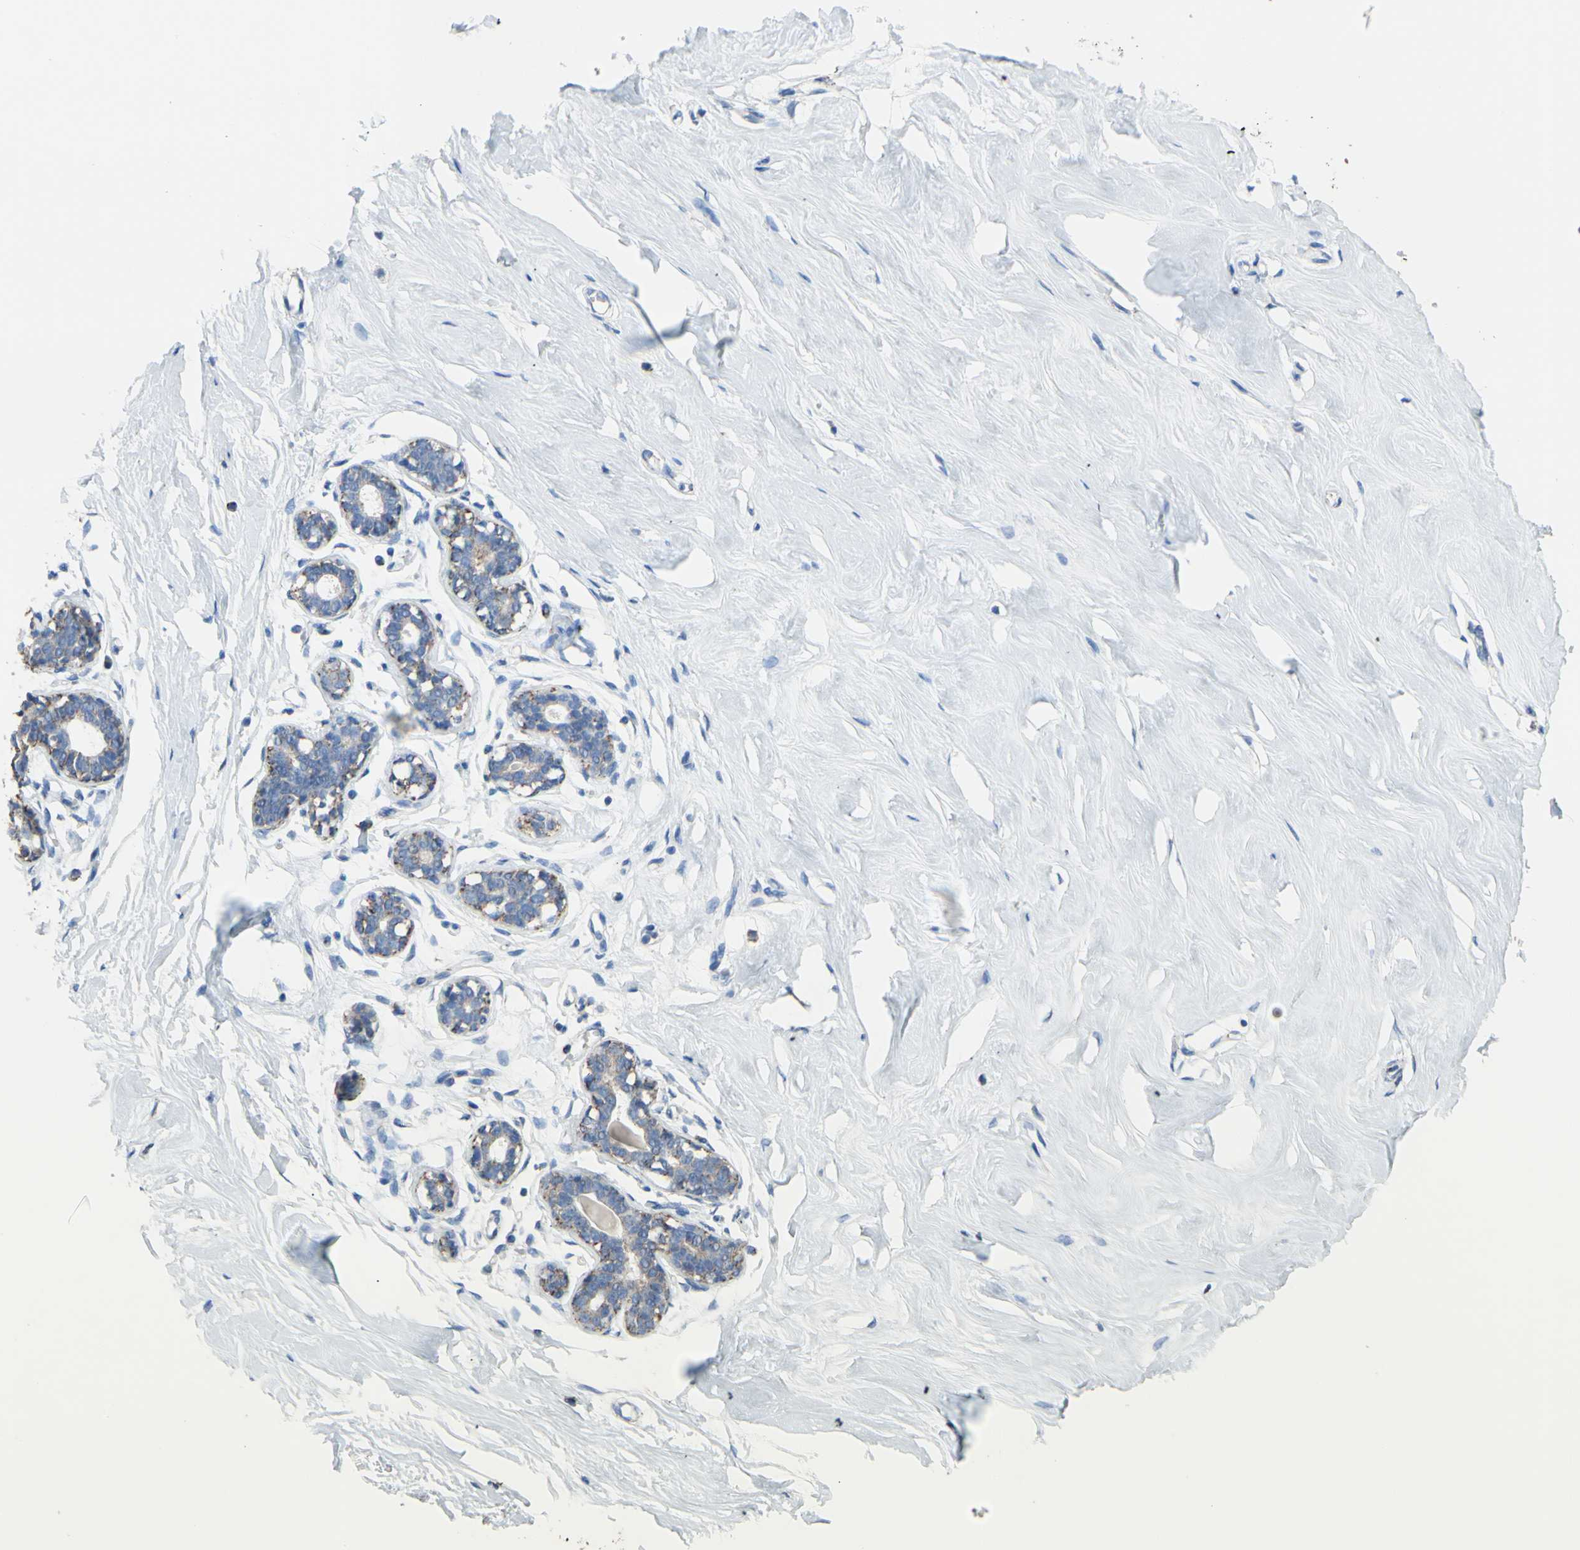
{"staining": {"intensity": "negative", "quantity": "none", "location": "none"}, "tissue": "breast", "cell_type": "Adipocytes", "image_type": "normal", "snomed": [{"axis": "morphology", "description": "Normal tissue, NOS"}, {"axis": "topography", "description": "Breast"}], "caption": "Breast stained for a protein using immunohistochemistry shows no expression adipocytes.", "gene": "CMKLR2", "patient": {"sex": "female", "age": 23}}